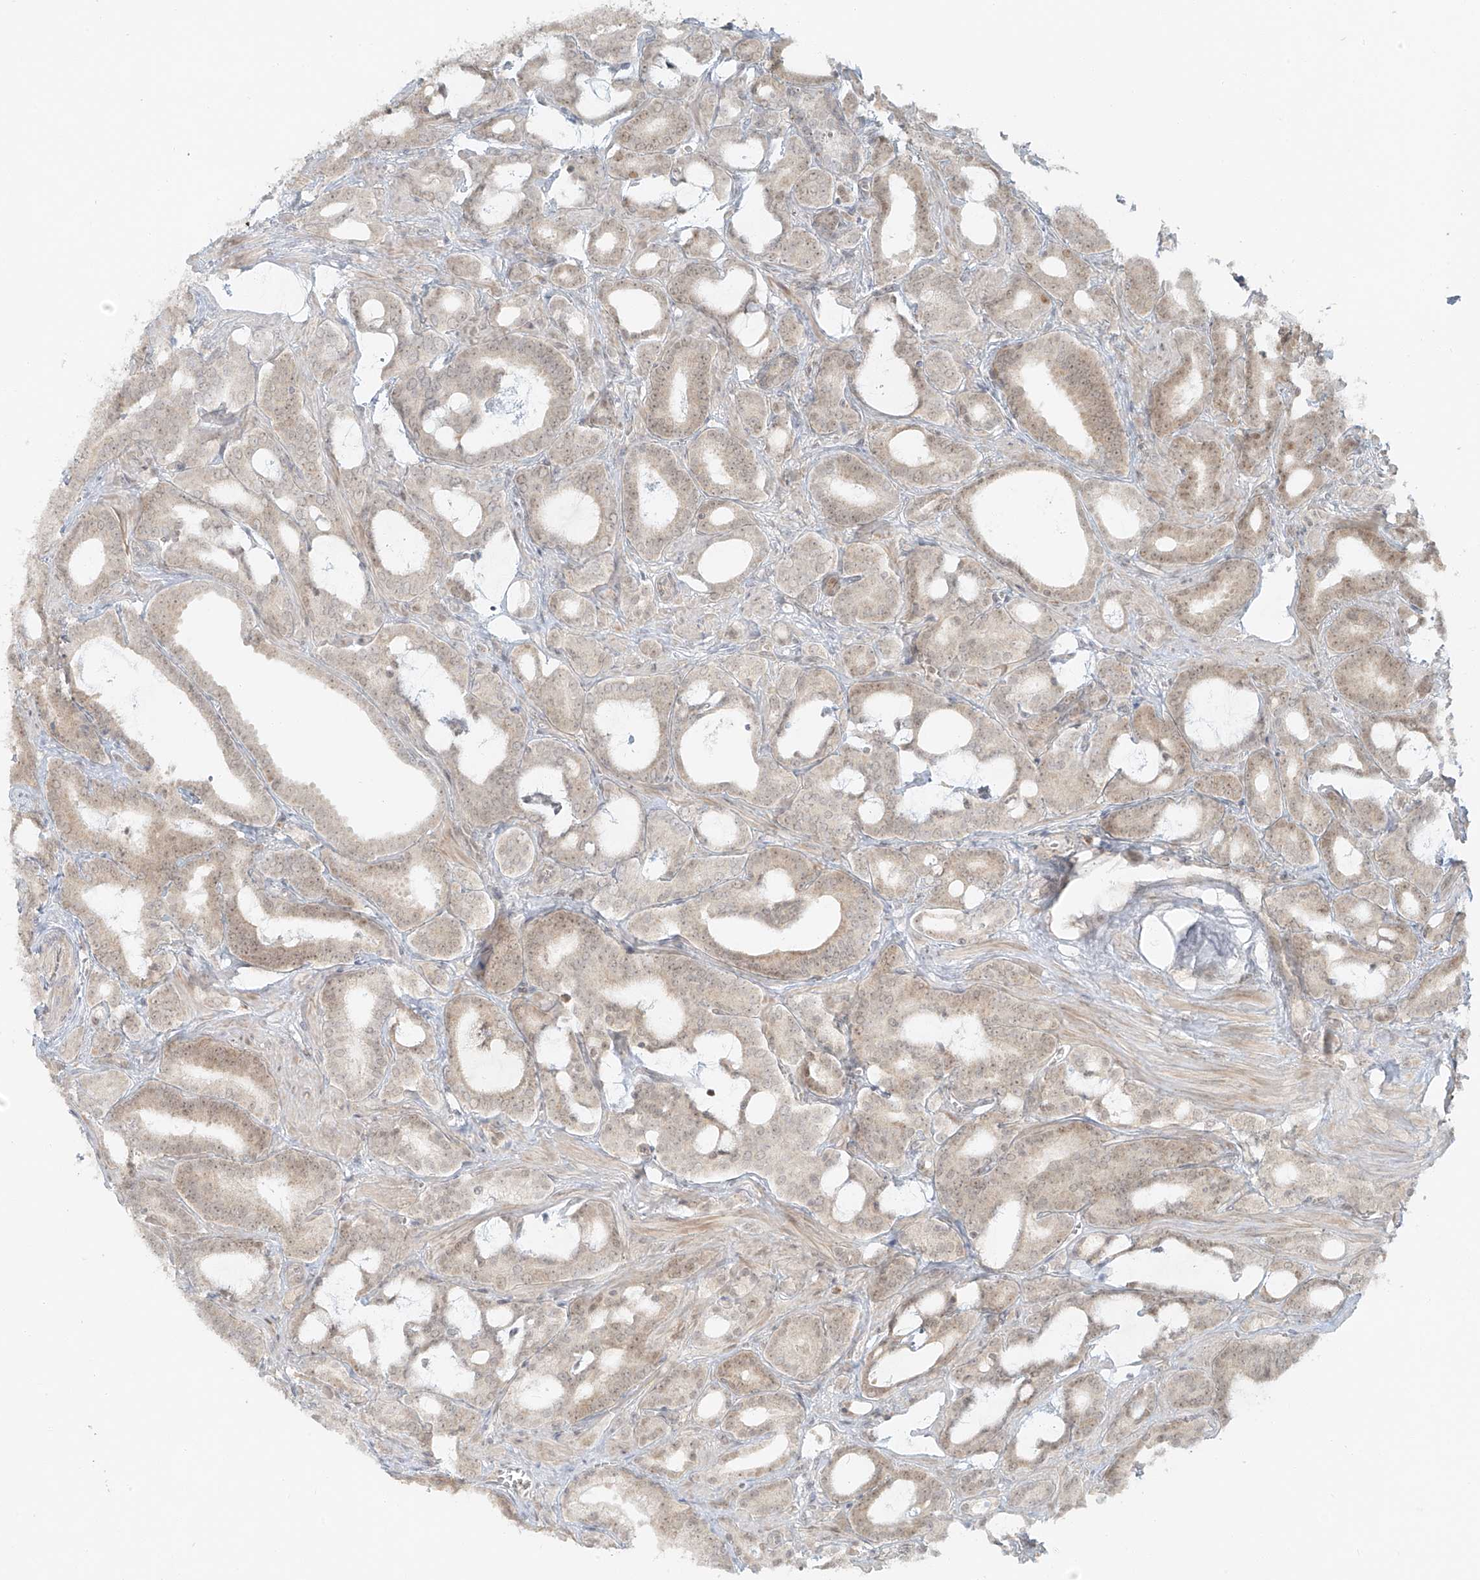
{"staining": {"intensity": "weak", "quantity": ">75%", "location": "cytoplasmic/membranous,nuclear"}, "tissue": "prostate cancer", "cell_type": "Tumor cells", "image_type": "cancer", "snomed": [{"axis": "morphology", "description": "Adenocarcinoma, High grade"}, {"axis": "topography", "description": "Prostate and seminal vesicle, NOS"}], "caption": "High-magnification brightfield microscopy of prostate cancer stained with DAB (3,3'-diaminobenzidine) (brown) and counterstained with hematoxylin (blue). tumor cells exhibit weak cytoplasmic/membranous and nuclear staining is present in about>75% of cells.", "gene": "MIPEP", "patient": {"sex": "male", "age": 67}}